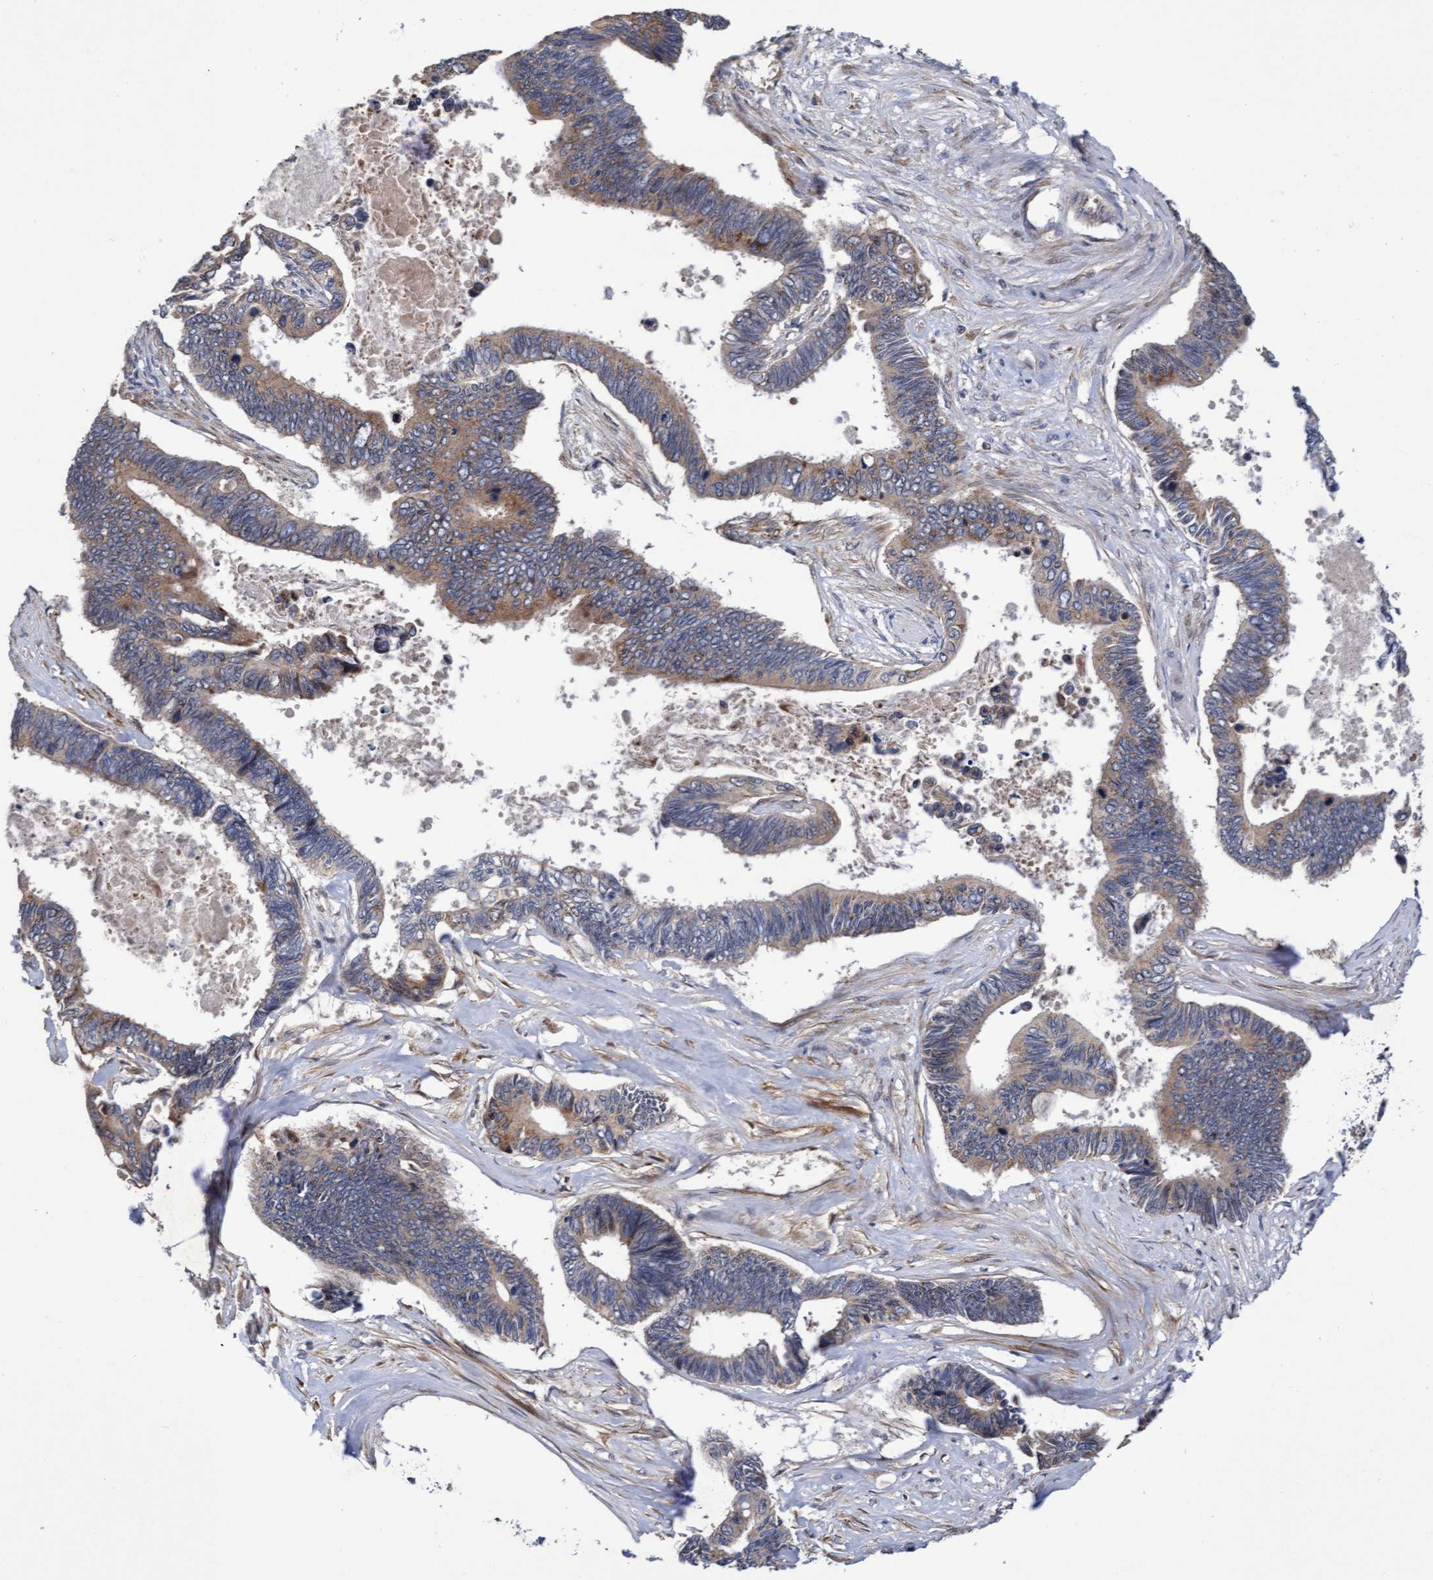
{"staining": {"intensity": "moderate", "quantity": "<25%", "location": "cytoplasmic/membranous"}, "tissue": "pancreatic cancer", "cell_type": "Tumor cells", "image_type": "cancer", "snomed": [{"axis": "morphology", "description": "Adenocarcinoma, NOS"}, {"axis": "topography", "description": "Pancreas"}], "caption": "This image exhibits immunohistochemistry (IHC) staining of human adenocarcinoma (pancreatic), with low moderate cytoplasmic/membranous expression in approximately <25% of tumor cells.", "gene": "ELP5", "patient": {"sex": "female", "age": 70}}